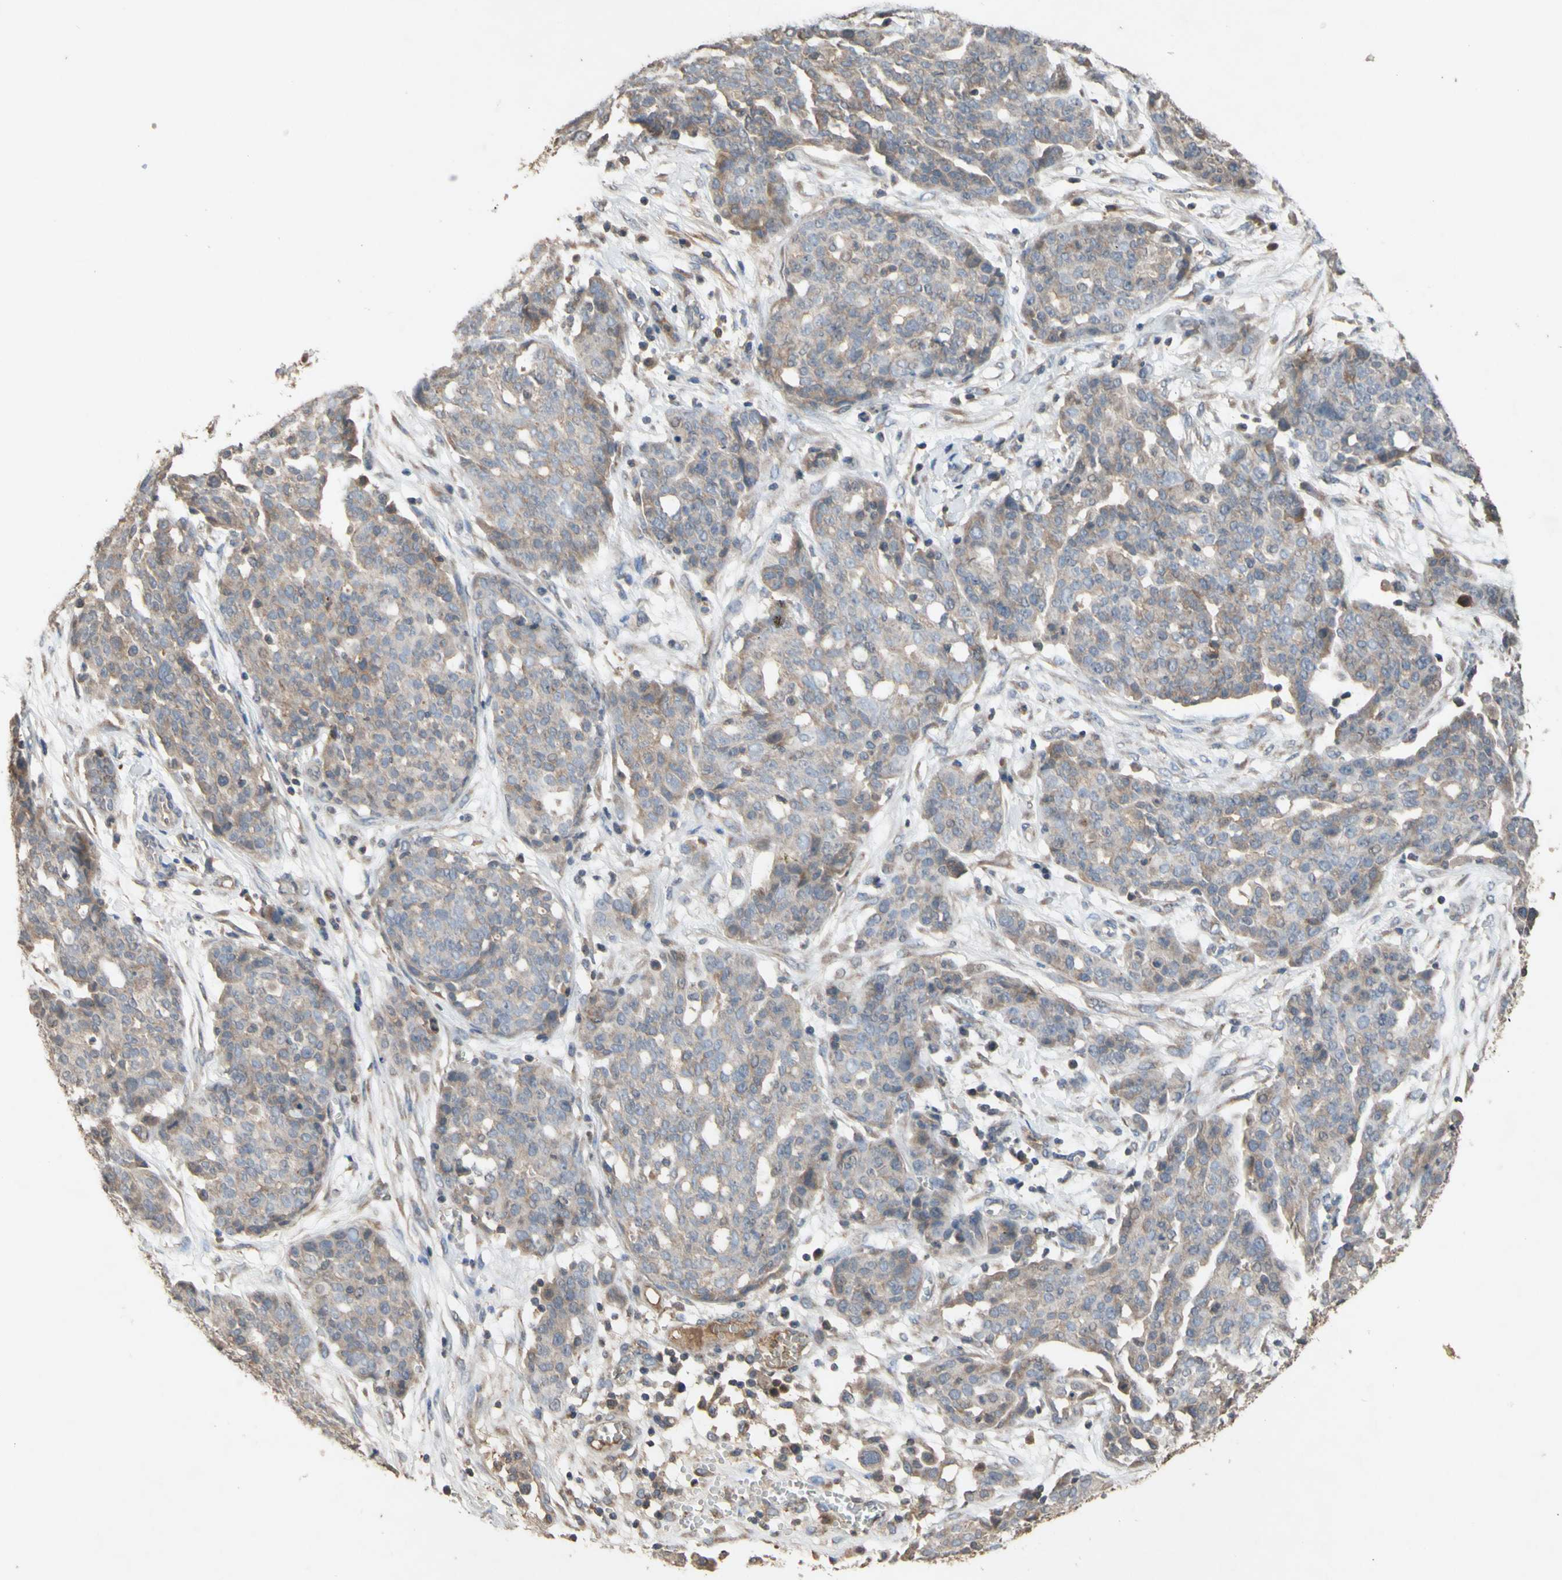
{"staining": {"intensity": "weak", "quantity": "25%-75%", "location": "cytoplasmic/membranous"}, "tissue": "ovarian cancer", "cell_type": "Tumor cells", "image_type": "cancer", "snomed": [{"axis": "morphology", "description": "Cystadenocarcinoma, serous, NOS"}, {"axis": "topography", "description": "Soft tissue"}, {"axis": "topography", "description": "Ovary"}], "caption": "Immunohistochemical staining of human ovarian serous cystadenocarcinoma shows weak cytoplasmic/membranous protein positivity in approximately 25%-75% of tumor cells. The staining was performed using DAB to visualize the protein expression in brown, while the nuclei were stained in blue with hematoxylin (Magnification: 20x).", "gene": "NECTIN3", "patient": {"sex": "female", "age": 57}}